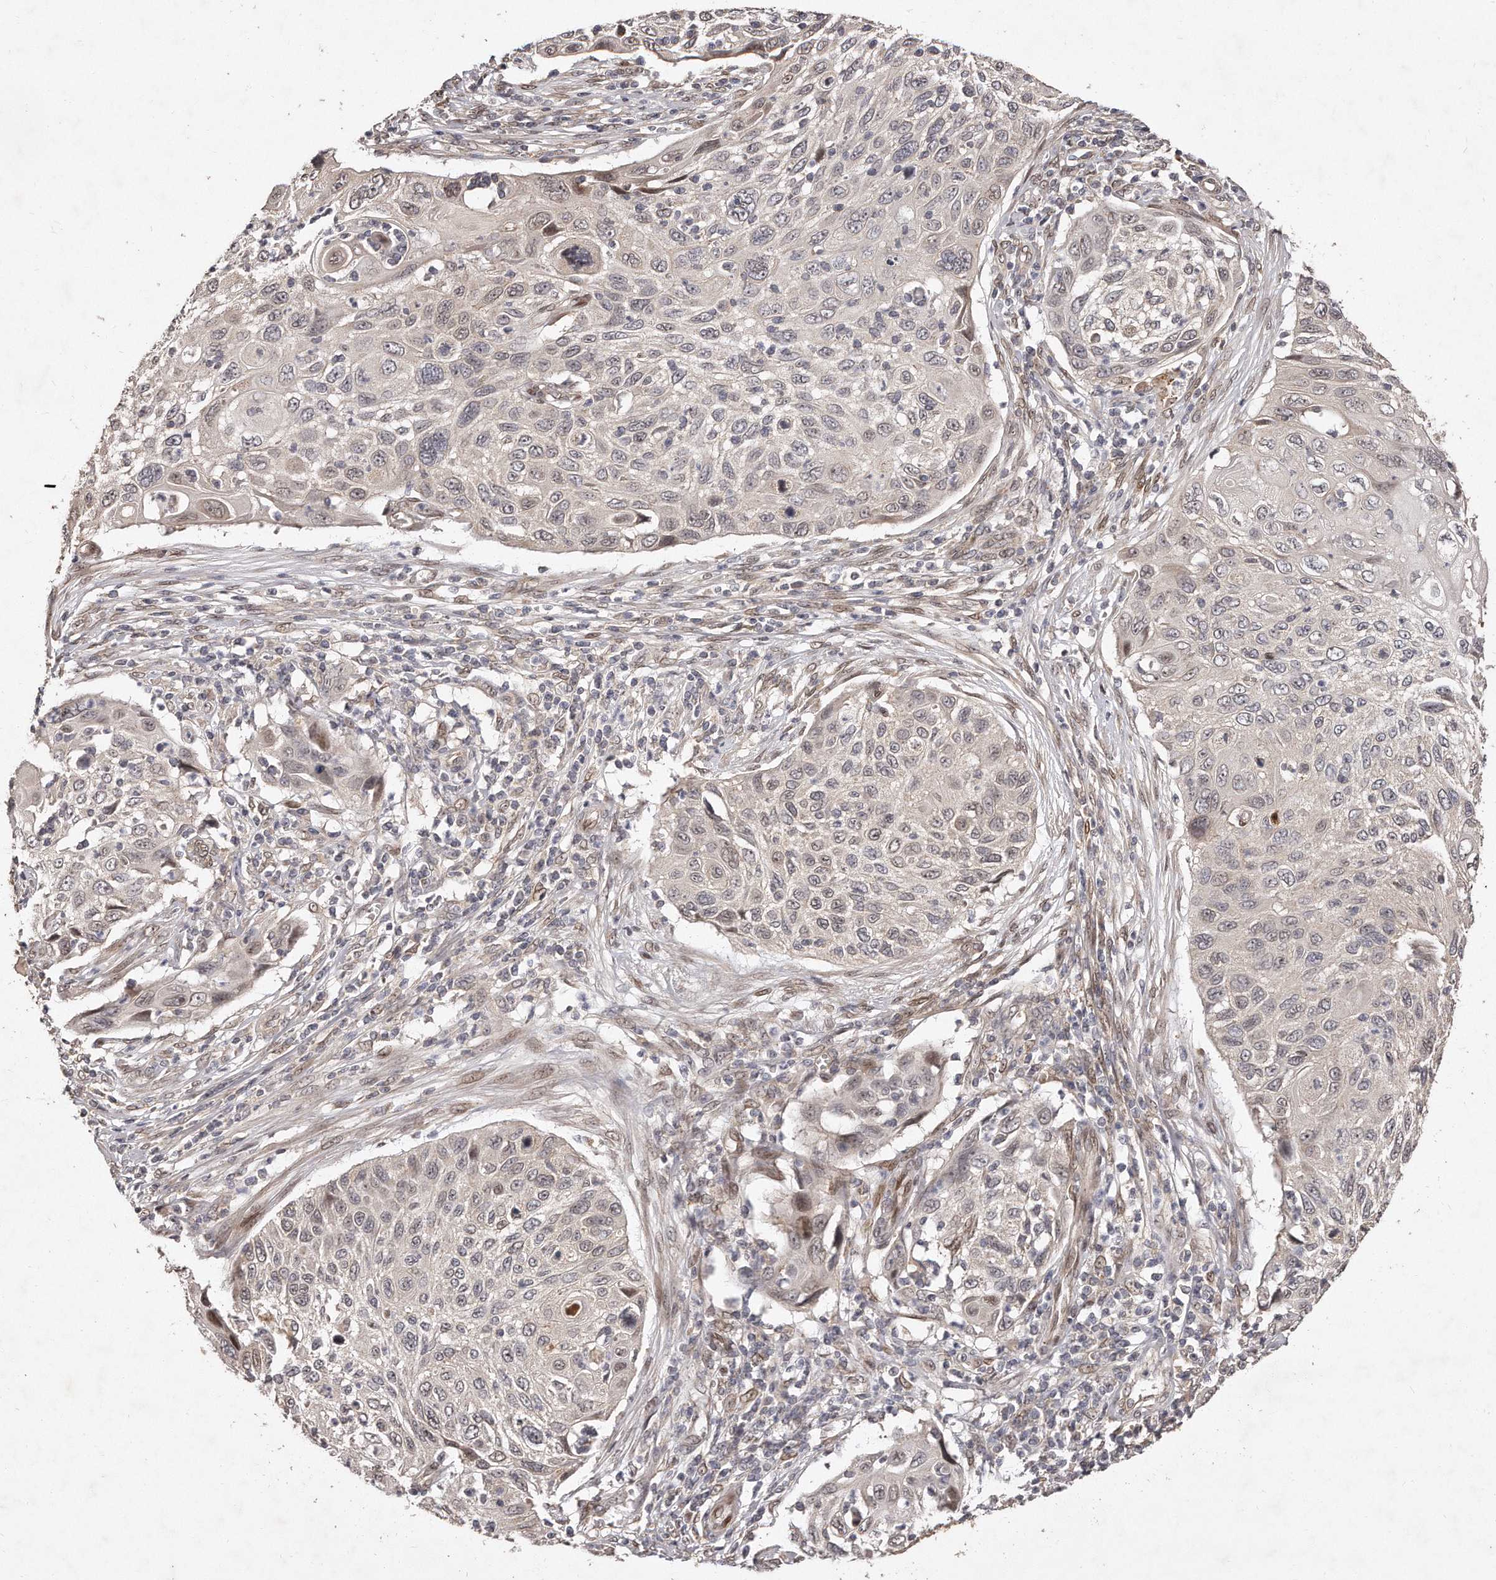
{"staining": {"intensity": "negative", "quantity": "none", "location": "none"}, "tissue": "cervical cancer", "cell_type": "Tumor cells", "image_type": "cancer", "snomed": [{"axis": "morphology", "description": "Squamous cell carcinoma, NOS"}, {"axis": "topography", "description": "Cervix"}], "caption": "This micrograph is of cervical squamous cell carcinoma stained with IHC to label a protein in brown with the nuclei are counter-stained blue. There is no expression in tumor cells. (Brightfield microscopy of DAB (3,3'-diaminobenzidine) IHC at high magnification).", "gene": "HASPIN", "patient": {"sex": "female", "age": 70}}